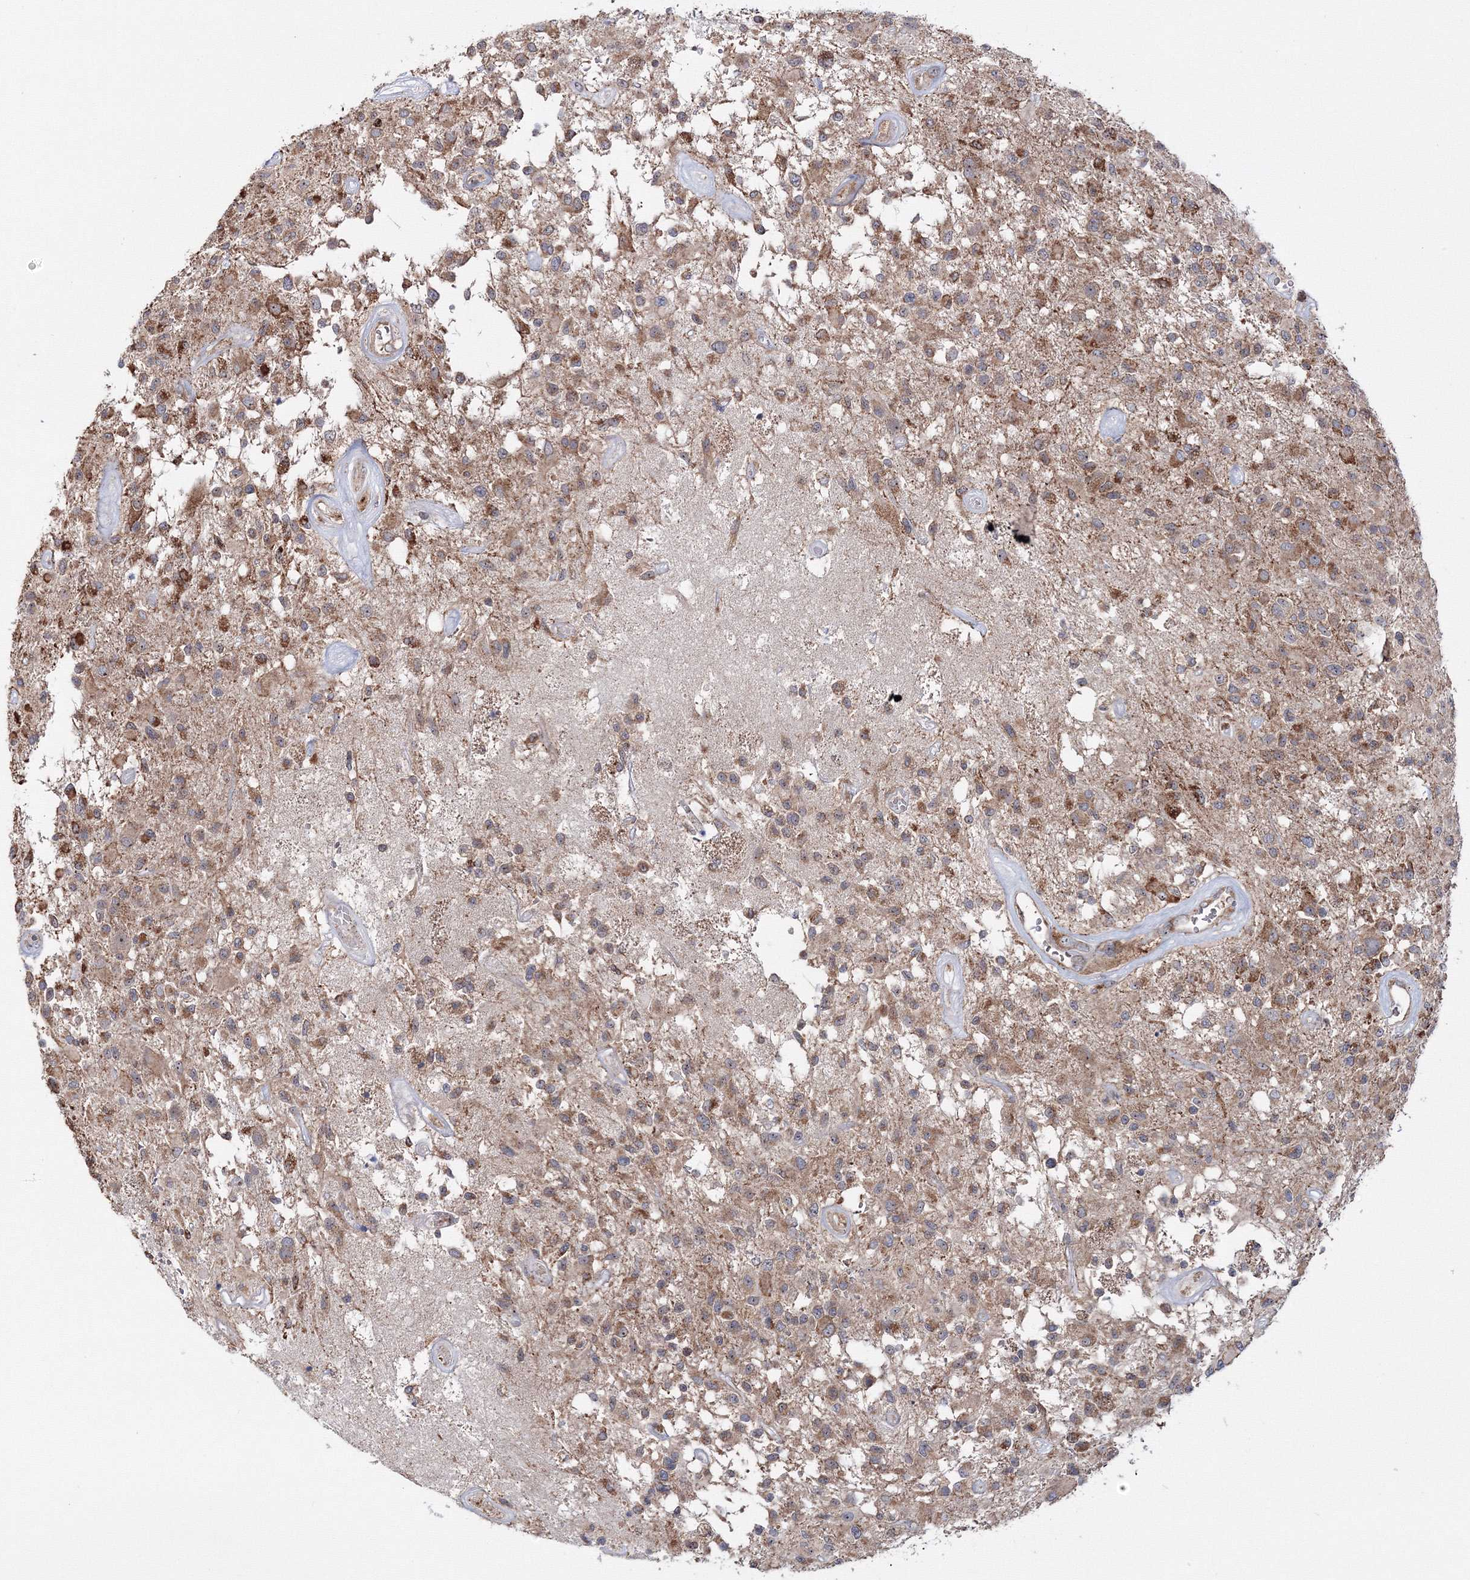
{"staining": {"intensity": "moderate", "quantity": ">75%", "location": "cytoplasmic/membranous"}, "tissue": "glioma", "cell_type": "Tumor cells", "image_type": "cancer", "snomed": [{"axis": "morphology", "description": "Glioma, malignant, High grade"}, {"axis": "morphology", "description": "Glioblastoma, NOS"}, {"axis": "topography", "description": "Brain"}], "caption": "The immunohistochemical stain labels moderate cytoplasmic/membranous expression in tumor cells of glioma tissue.", "gene": "PEX13", "patient": {"sex": "male", "age": 60}}